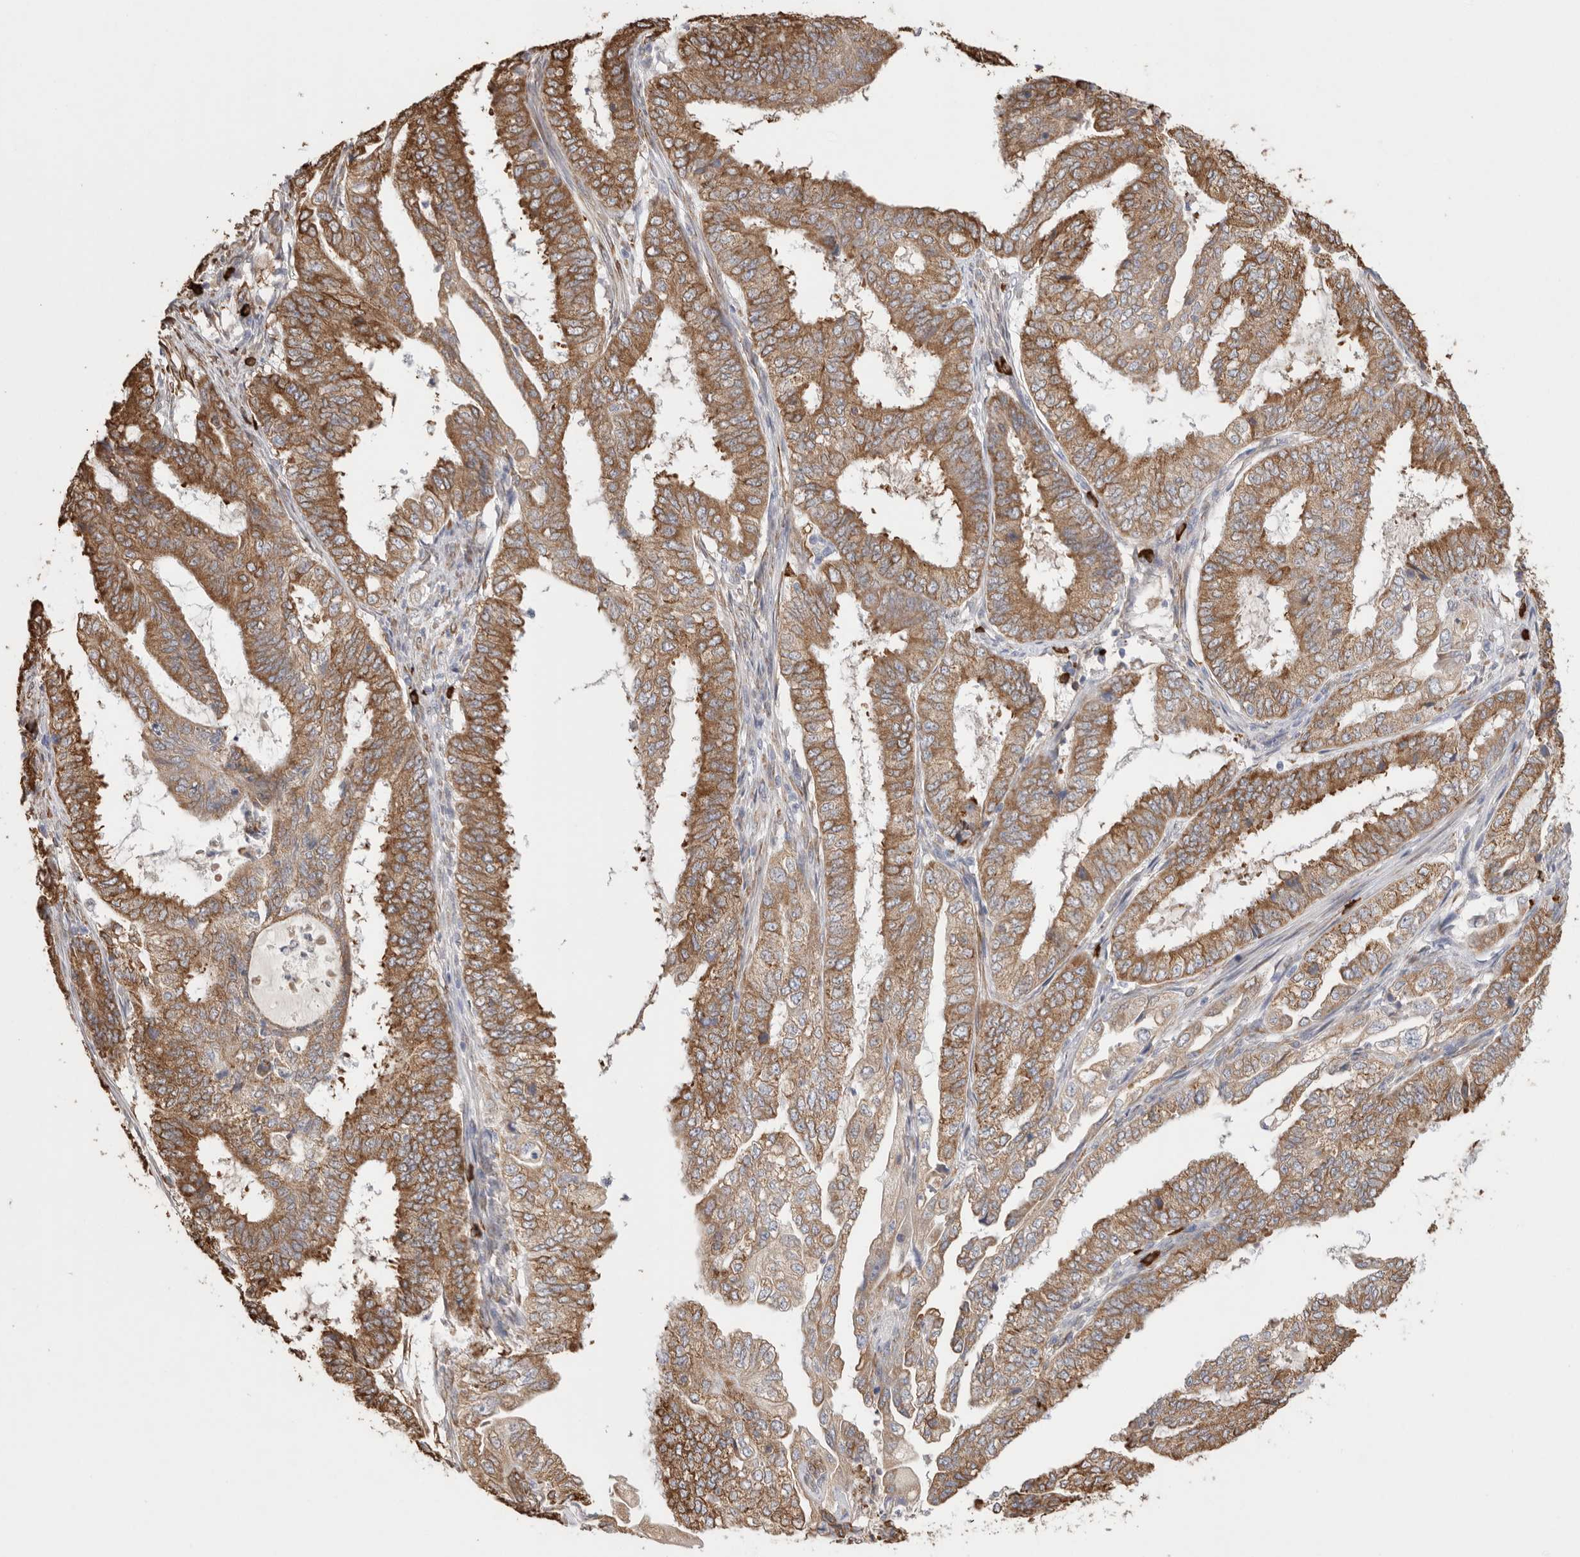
{"staining": {"intensity": "moderate", "quantity": ">75%", "location": "cytoplasmic/membranous"}, "tissue": "endometrial cancer", "cell_type": "Tumor cells", "image_type": "cancer", "snomed": [{"axis": "morphology", "description": "Adenocarcinoma, NOS"}, {"axis": "topography", "description": "Endometrium"}], "caption": "Moderate cytoplasmic/membranous positivity for a protein is present in about >75% of tumor cells of adenocarcinoma (endometrial) using immunohistochemistry (IHC).", "gene": "BLOC1S5", "patient": {"sex": "female", "age": 51}}